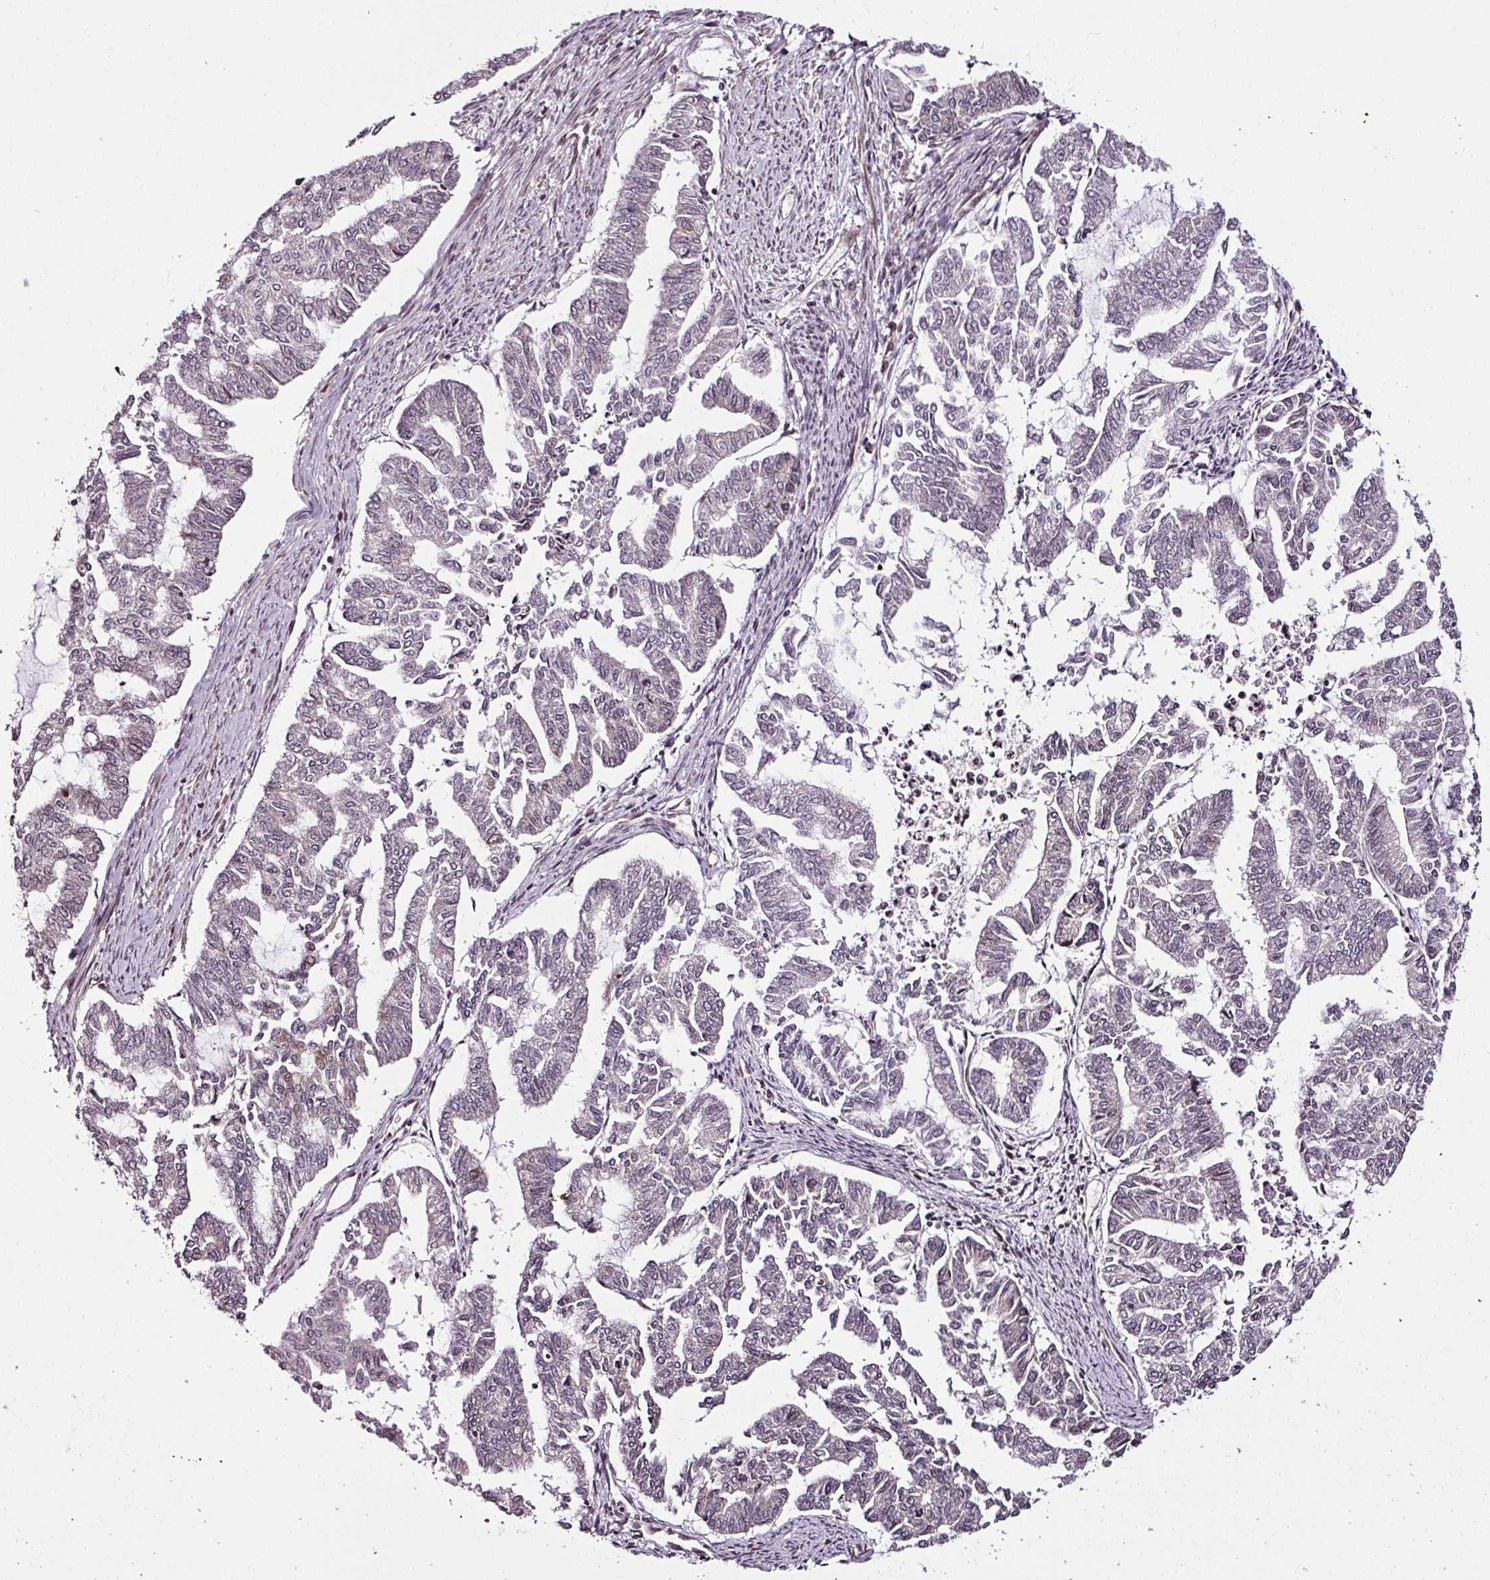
{"staining": {"intensity": "negative", "quantity": "none", "location": "none"}, "tissue": "endometrial cancer", "cell_type": "Tumor cells", "image_type": "cancer", "snomed": [{"axis": "morphology", "description": "Adenocarcinoma, NOS"}, {"axis": "topography", "description": "Endometrium"}], "caption": "Human adenocarcinoma (endometrial) stained for a protein using immunohistochemistry reveals no expression in tumor cells.", "gene": "COPRS", "patient": {"sex": "female", "age": 79}}